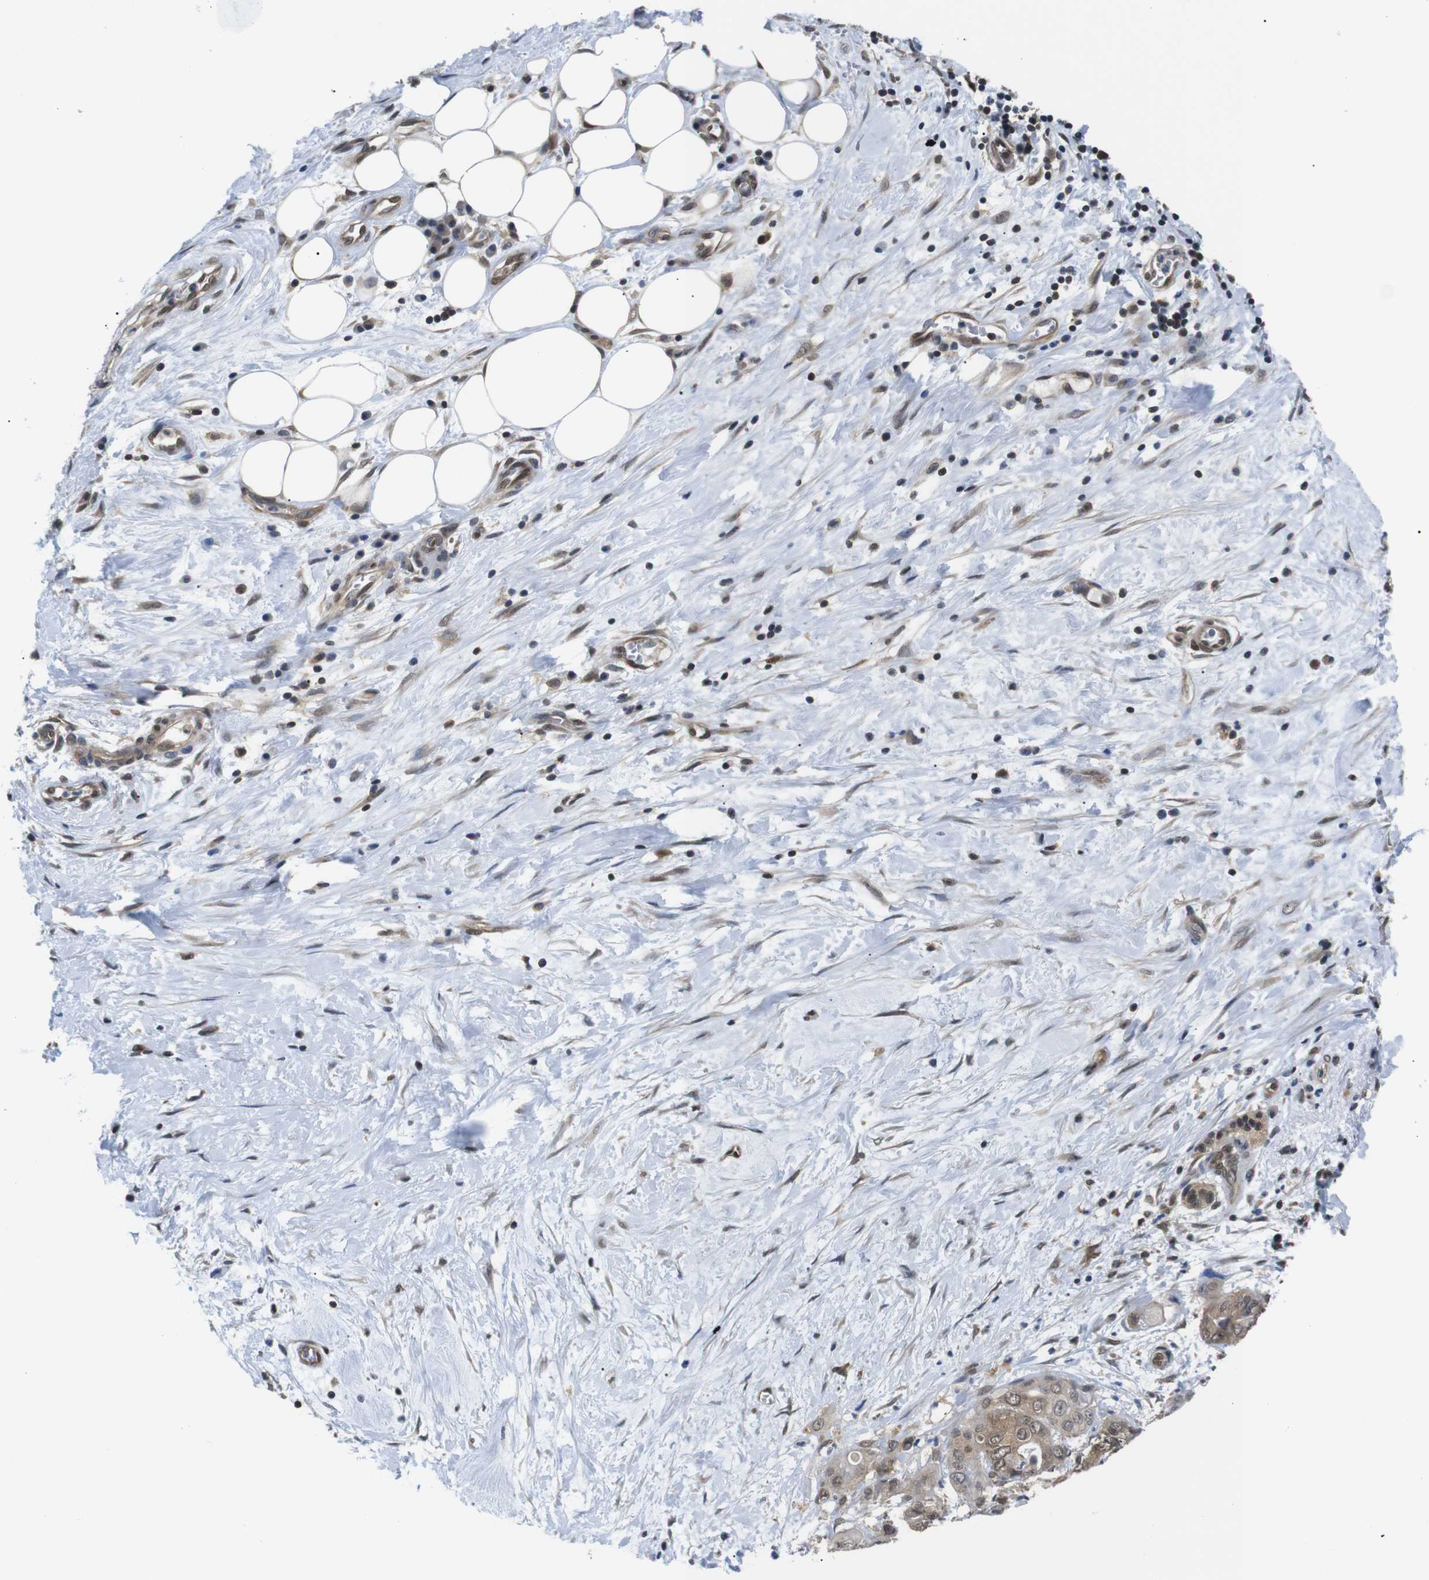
{"staining": {"intensity": "moderate", "quantity": ">75%", "location": "cytoplasmic/membranous,nuclear"}, "tissue": "pancreatic cancer", "cell_type": "Tumor cells", "image_type": "cancer", "snomed": [{"axis": "morphology", "description": "Adenocarcinoma, NOS"}, {"axis": "topography", "description": "Pancreas"}], "caption": "DAB immunohistochemical staining of human adenocarcinoma (pancreatic) displays moderate cytoplasmic/membranous and nuclear protein staining in approximately >75% of tumor cells. (Stains: DAB in brown, nuclei in blue, Microscopy: brightfield microscopy at high magnification).", "gene": "UBXN1", "patient": {"sex": "female", "age": 75}}